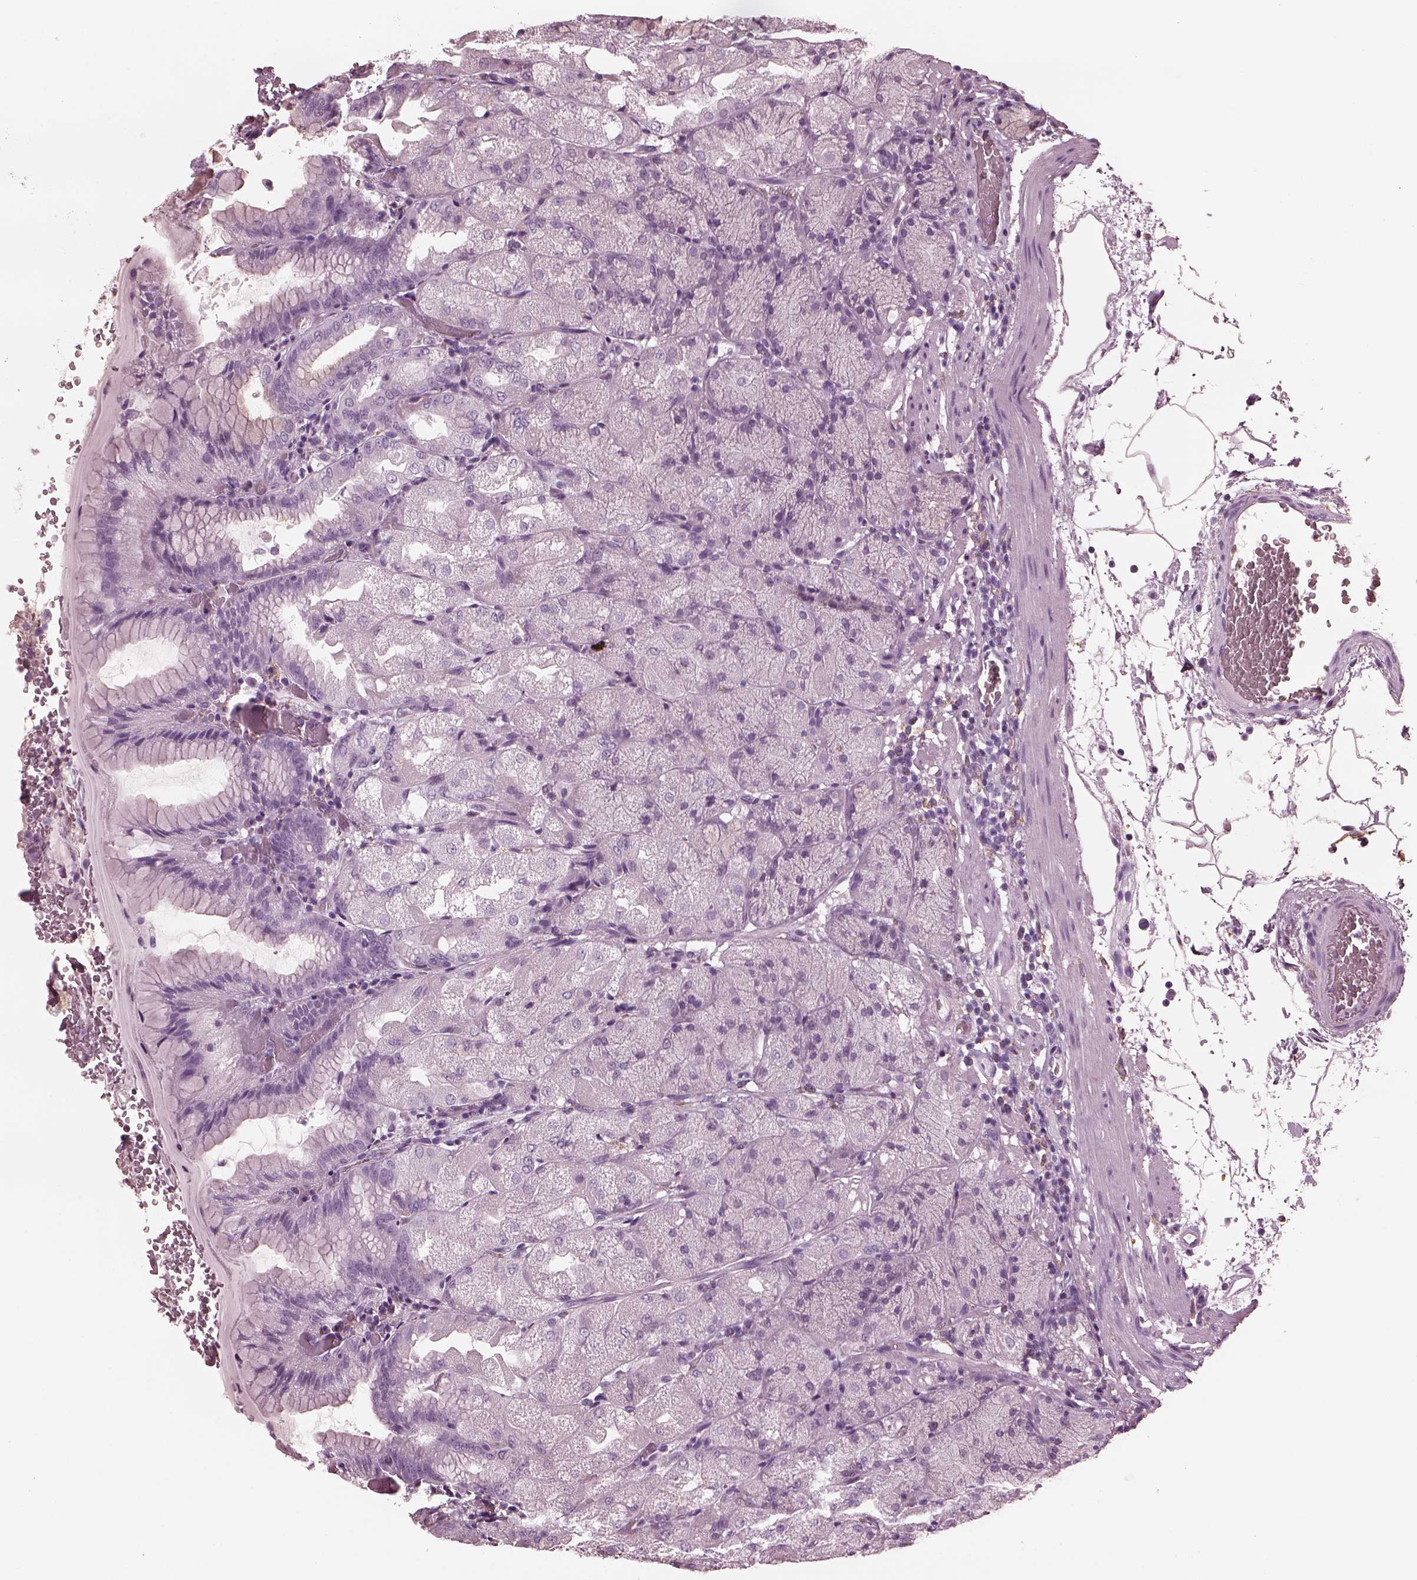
{"staining": {"intensity": "negative", "quantity": "none", "location": "none"}, "tissue": "stomach", "cell_type": "Glandular cells", "image_type": "normal", "snomed": [{"axis": "morphology", "description": "Normal tissue, NOS"}, {"axis": "topography", "description": "Stomach, upper"}, {"axis": "topography", "description": "Stomach"}, {"axis": "topography", "description": "Stomach, lower"}], "caption": "Protein analysis of unremarkable stomach displays no significant staining in glandular cells.", "gene": "CGA", "patient": {"sex": "male", "age": 62}}